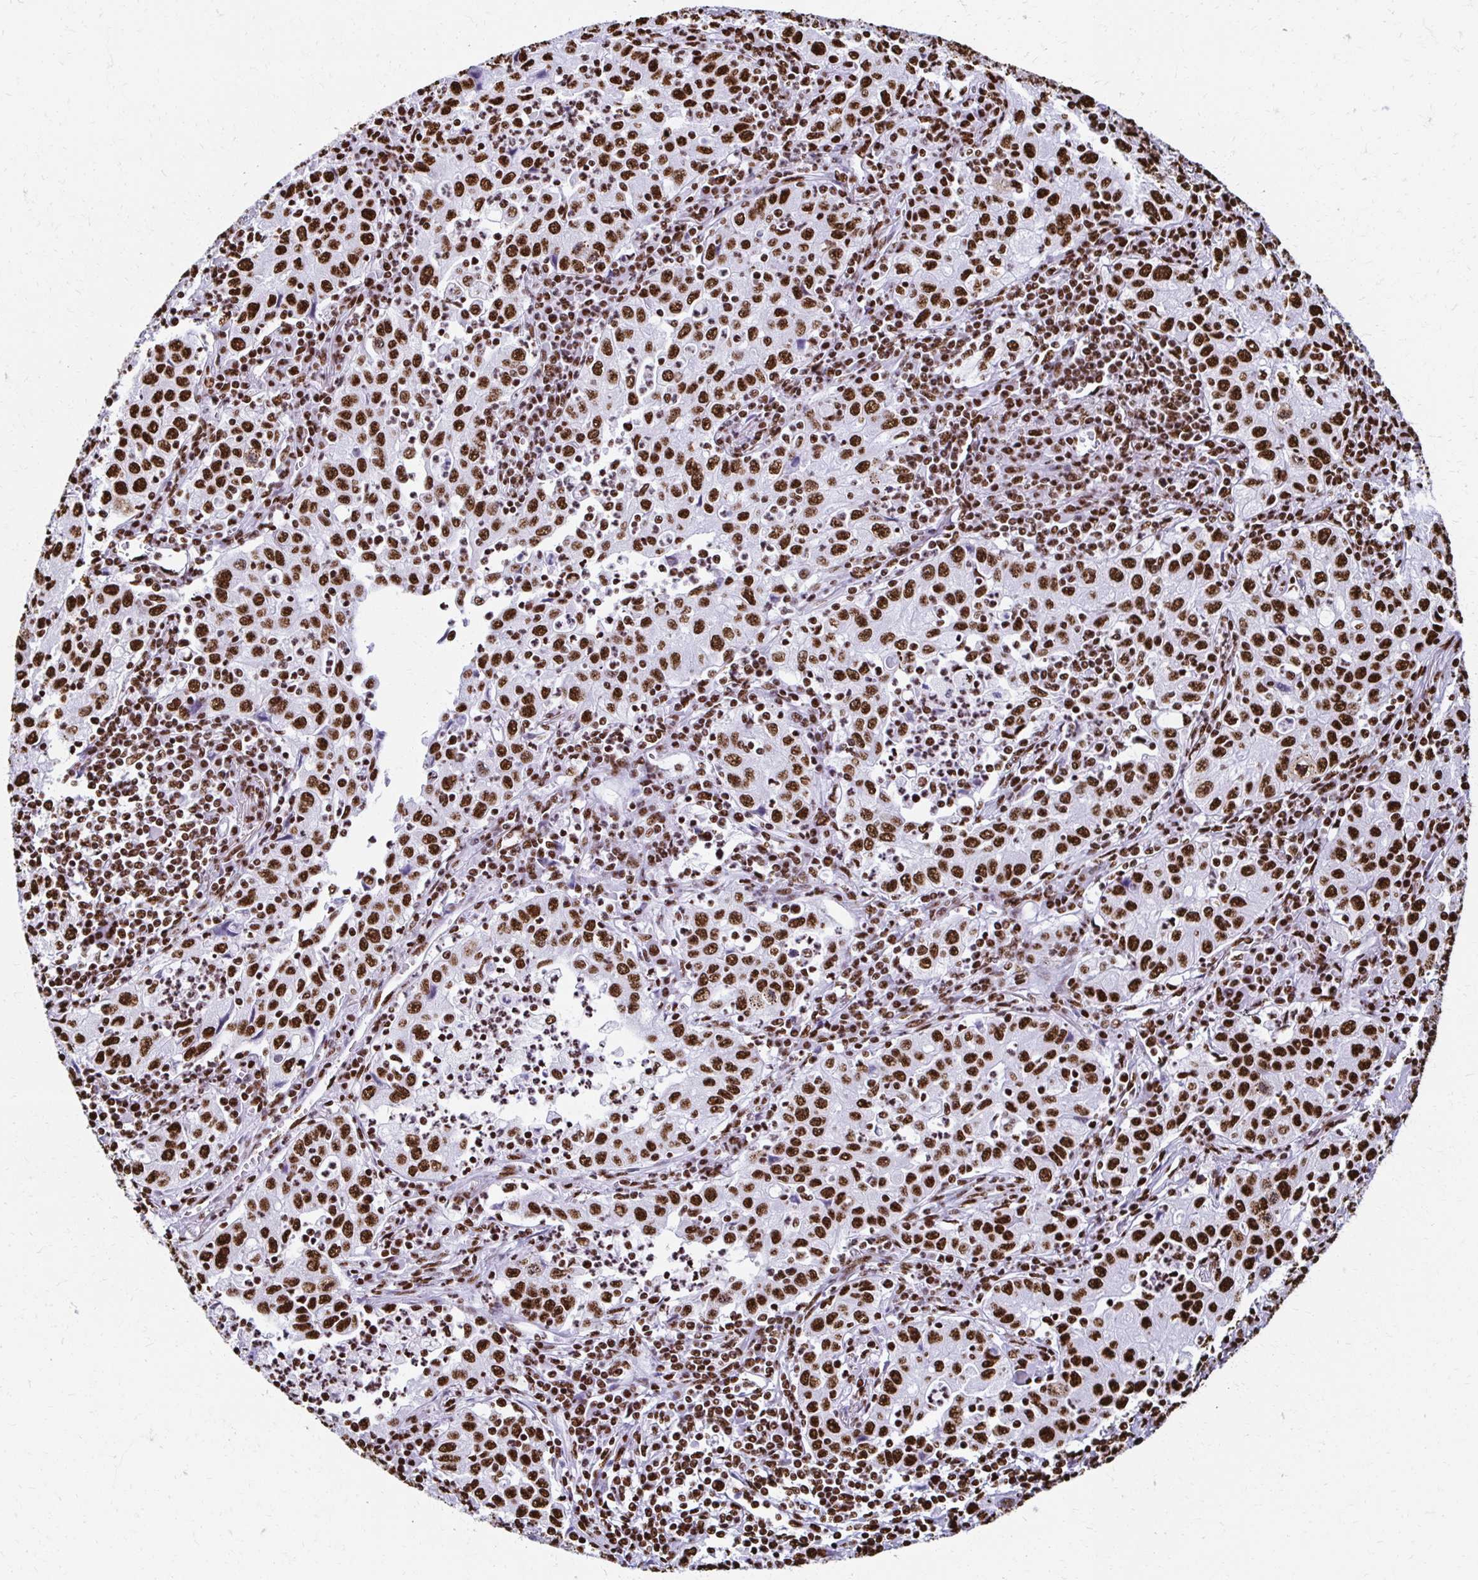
{"staining": {"intensity": "strong", "quantity": ">75%", "location": "nuclear"}, "tissue": "lung cancer", "cell_type": "Tumor cells", "image_type": "cancer", "snomed": [{"axis": "morphology", "description": "Squamous cell carcinoma, NOS"}, {"axis": "topography", "description": "Lung"}], "caption": "An image of lung cancer (squamous cell carcinoma) stained for a protein exhibits strong nuclear brown staining in tumor cells.", "gene": "NONO", "patient": {"sex": "male", "age": 71}}